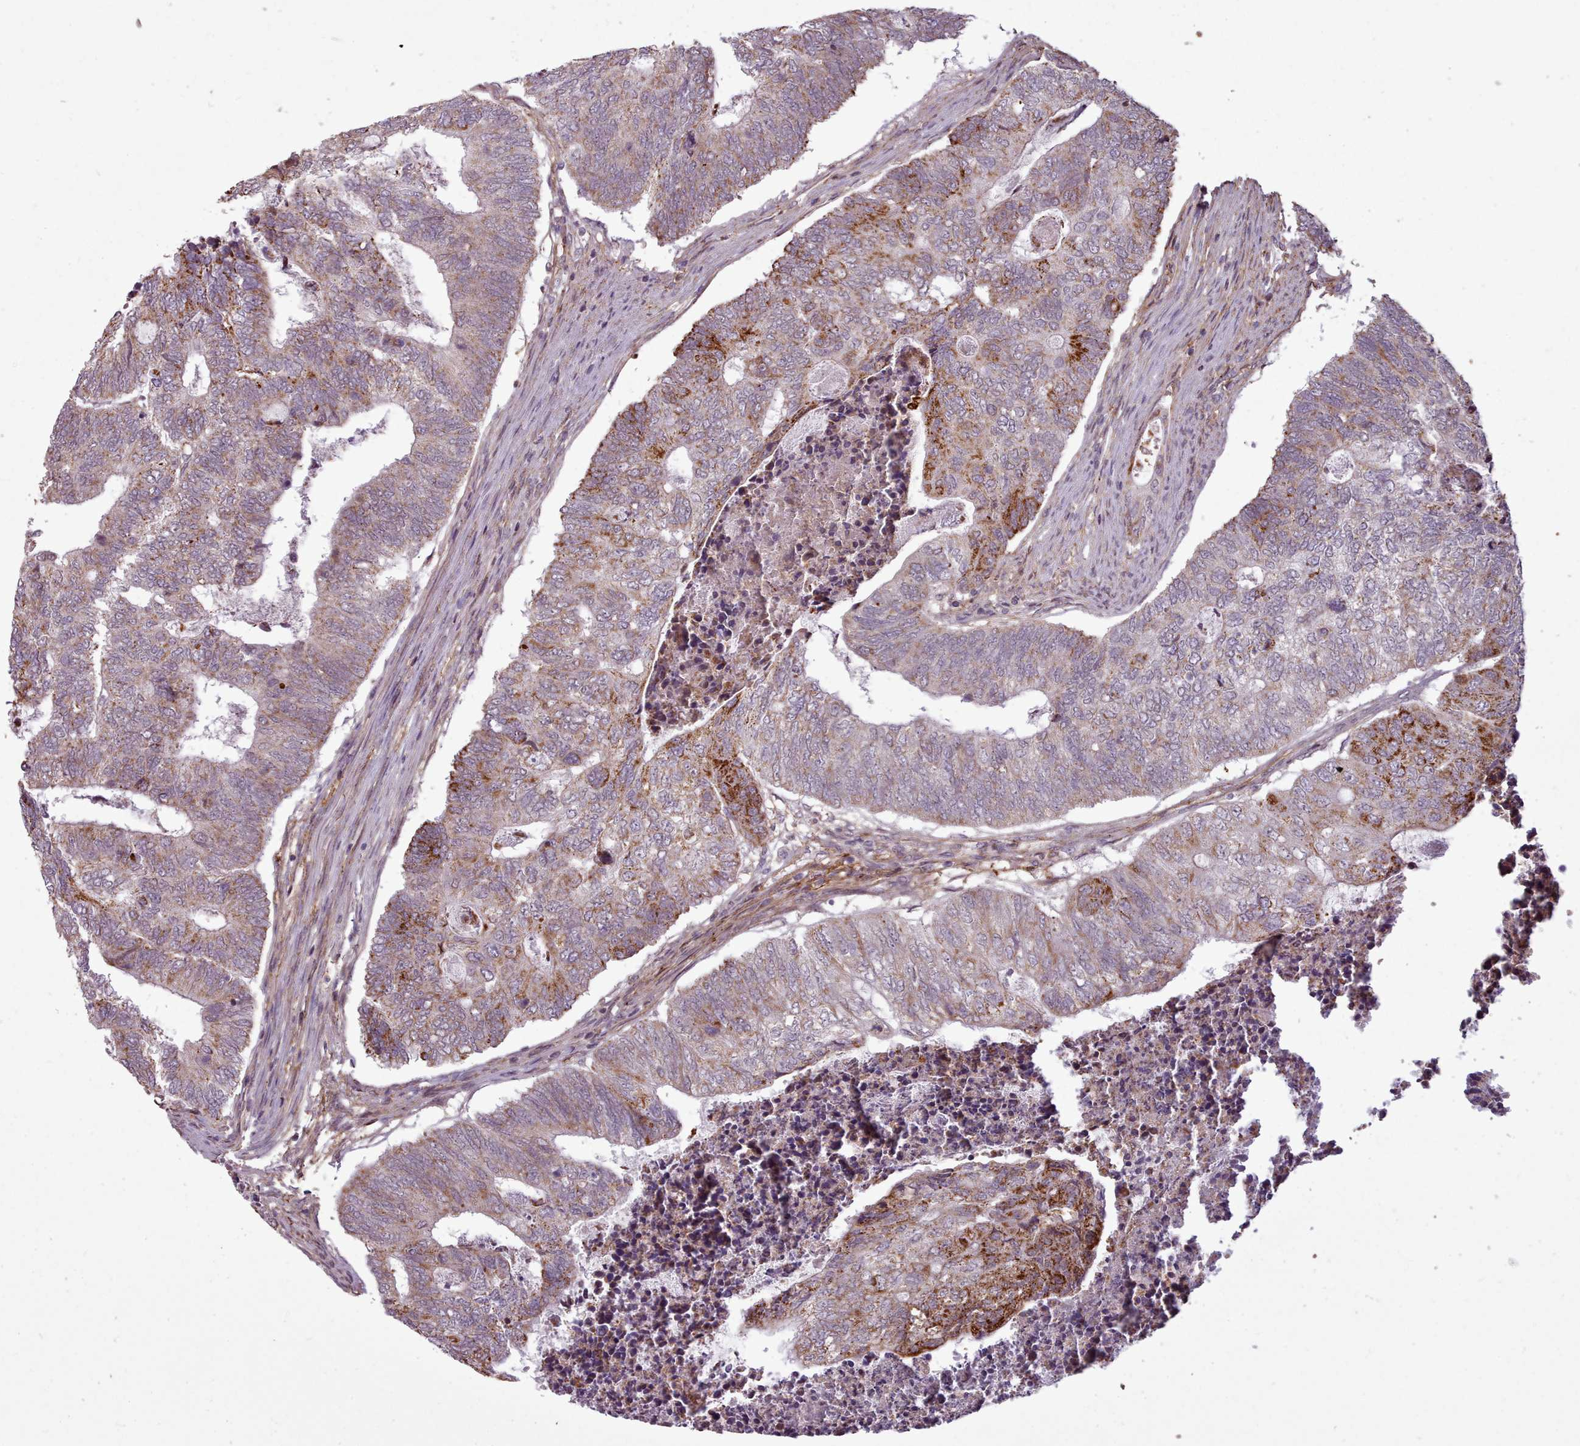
{"staining": {"intensity": "strong", "quantity": "<25%", "location": "cytoplasmic/membranous"}, "tissue": "colorectal cancer", "cell_type": "Tumor cells", "image_type": "cancer", "snomed": [{"axis": "morphology", "description": "Adenocarcinoma, NOS"}, {"axis": "topography", "description": "Colon"}], "caption": "Adenocarcinoma (colorectal) stained for a protein (brown) demonstrates strong cytoplasmic/membranous positive staining in about <25% of tumor cells.", "gene": "ZMYM4", "patient": {"sex": "female", "age": 67}}